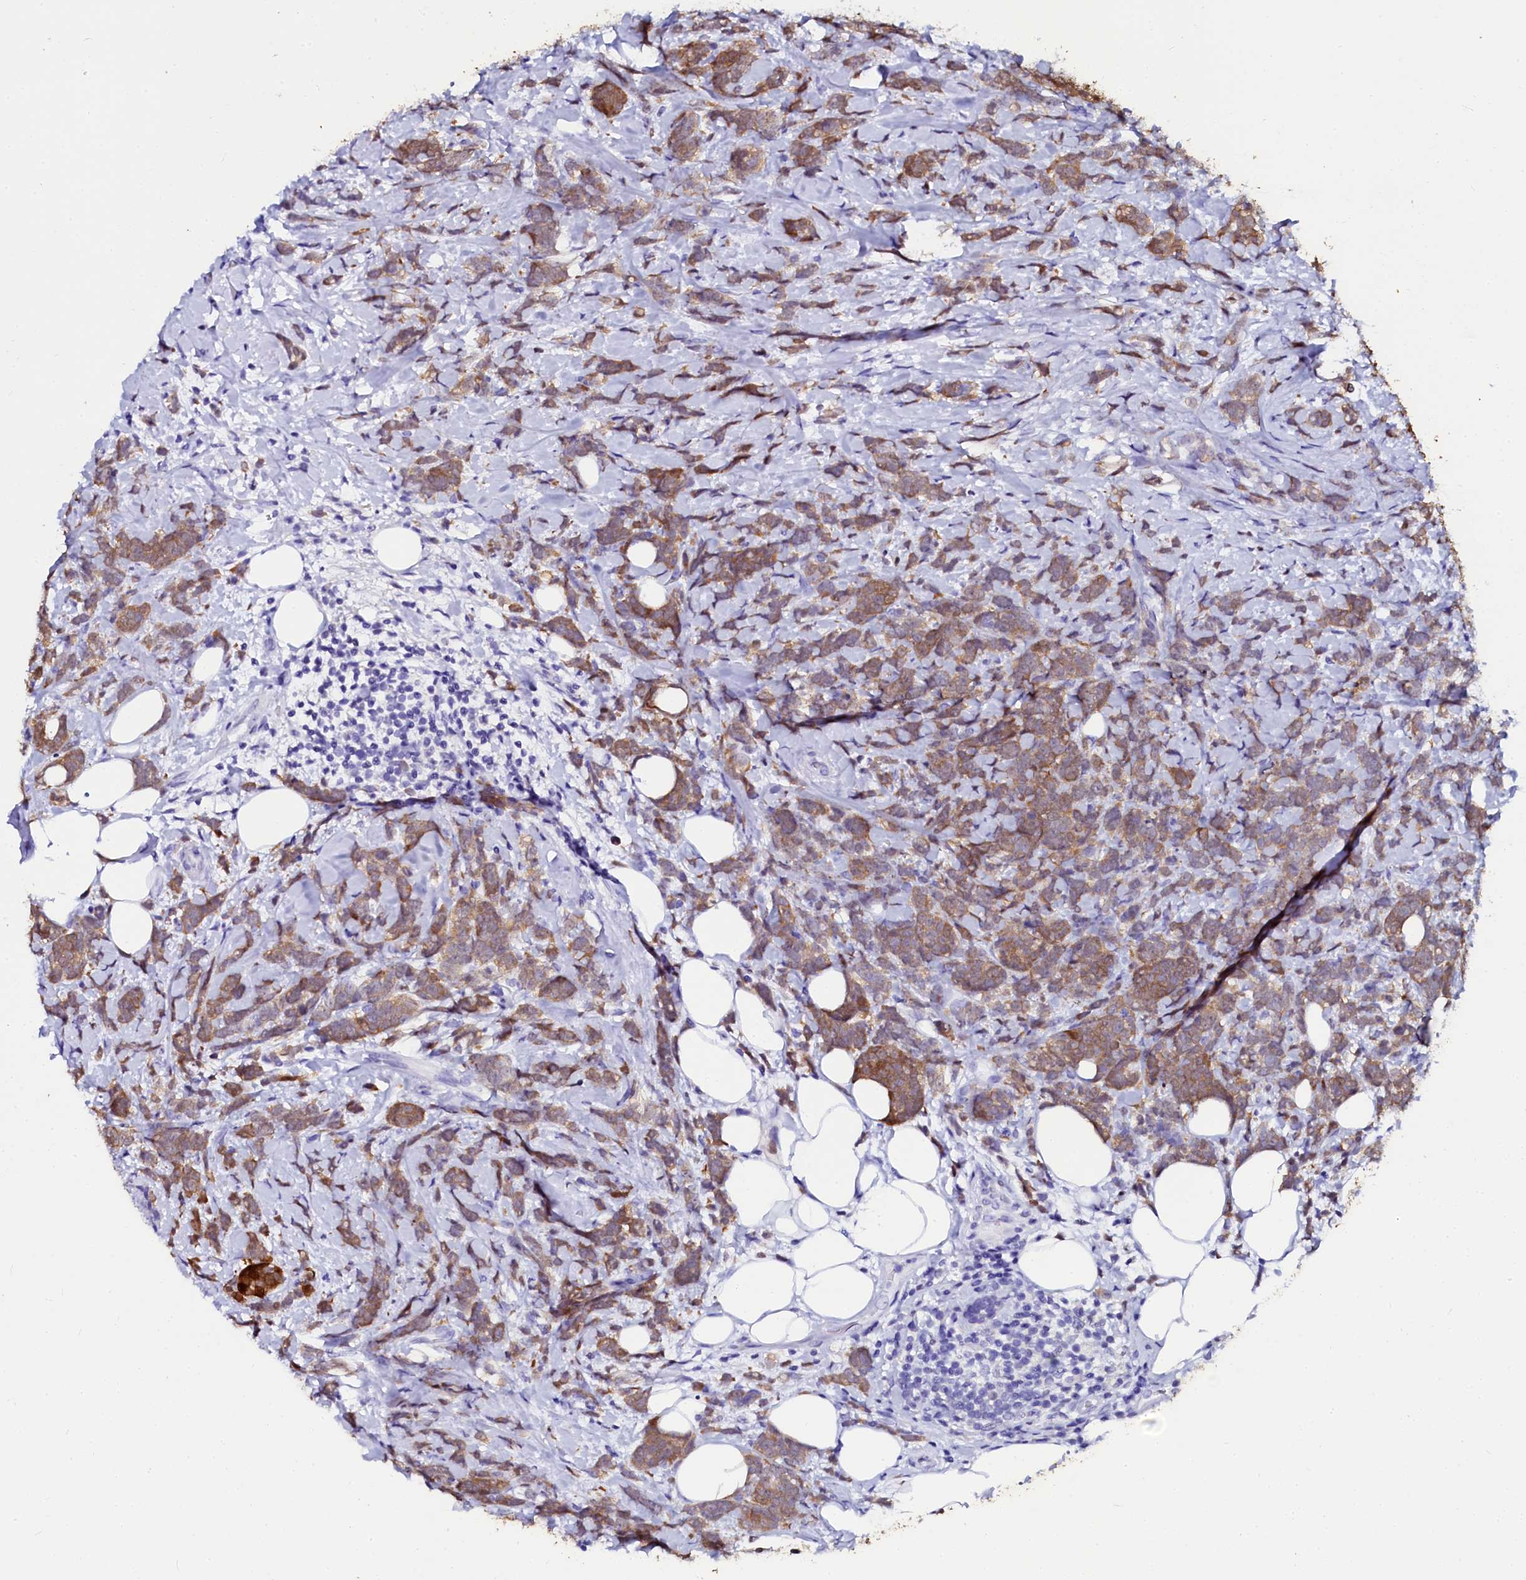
{"staining": {"intensity": "moderate", "quantity": ">75%", "location": "cytoplasmic/membranous"}, "tissue": "breast cancer", "cell_type": "Tumor cells", "image_type": "cancer", "snomed": [{"axis": "morphology", "description": "Lobular carcinoma"}, {"axis": "topography", "description": "Breast"}], "caption": "This histopathology image shows immunohistochemistry (IHC) staining of human lobular carcinoma (breast), with medium moderate cytoplasmic/membranous staining in approximately >75% of tumor cells.", "gene": "SORD", "patient": {"sex": "female", "age": 58}}